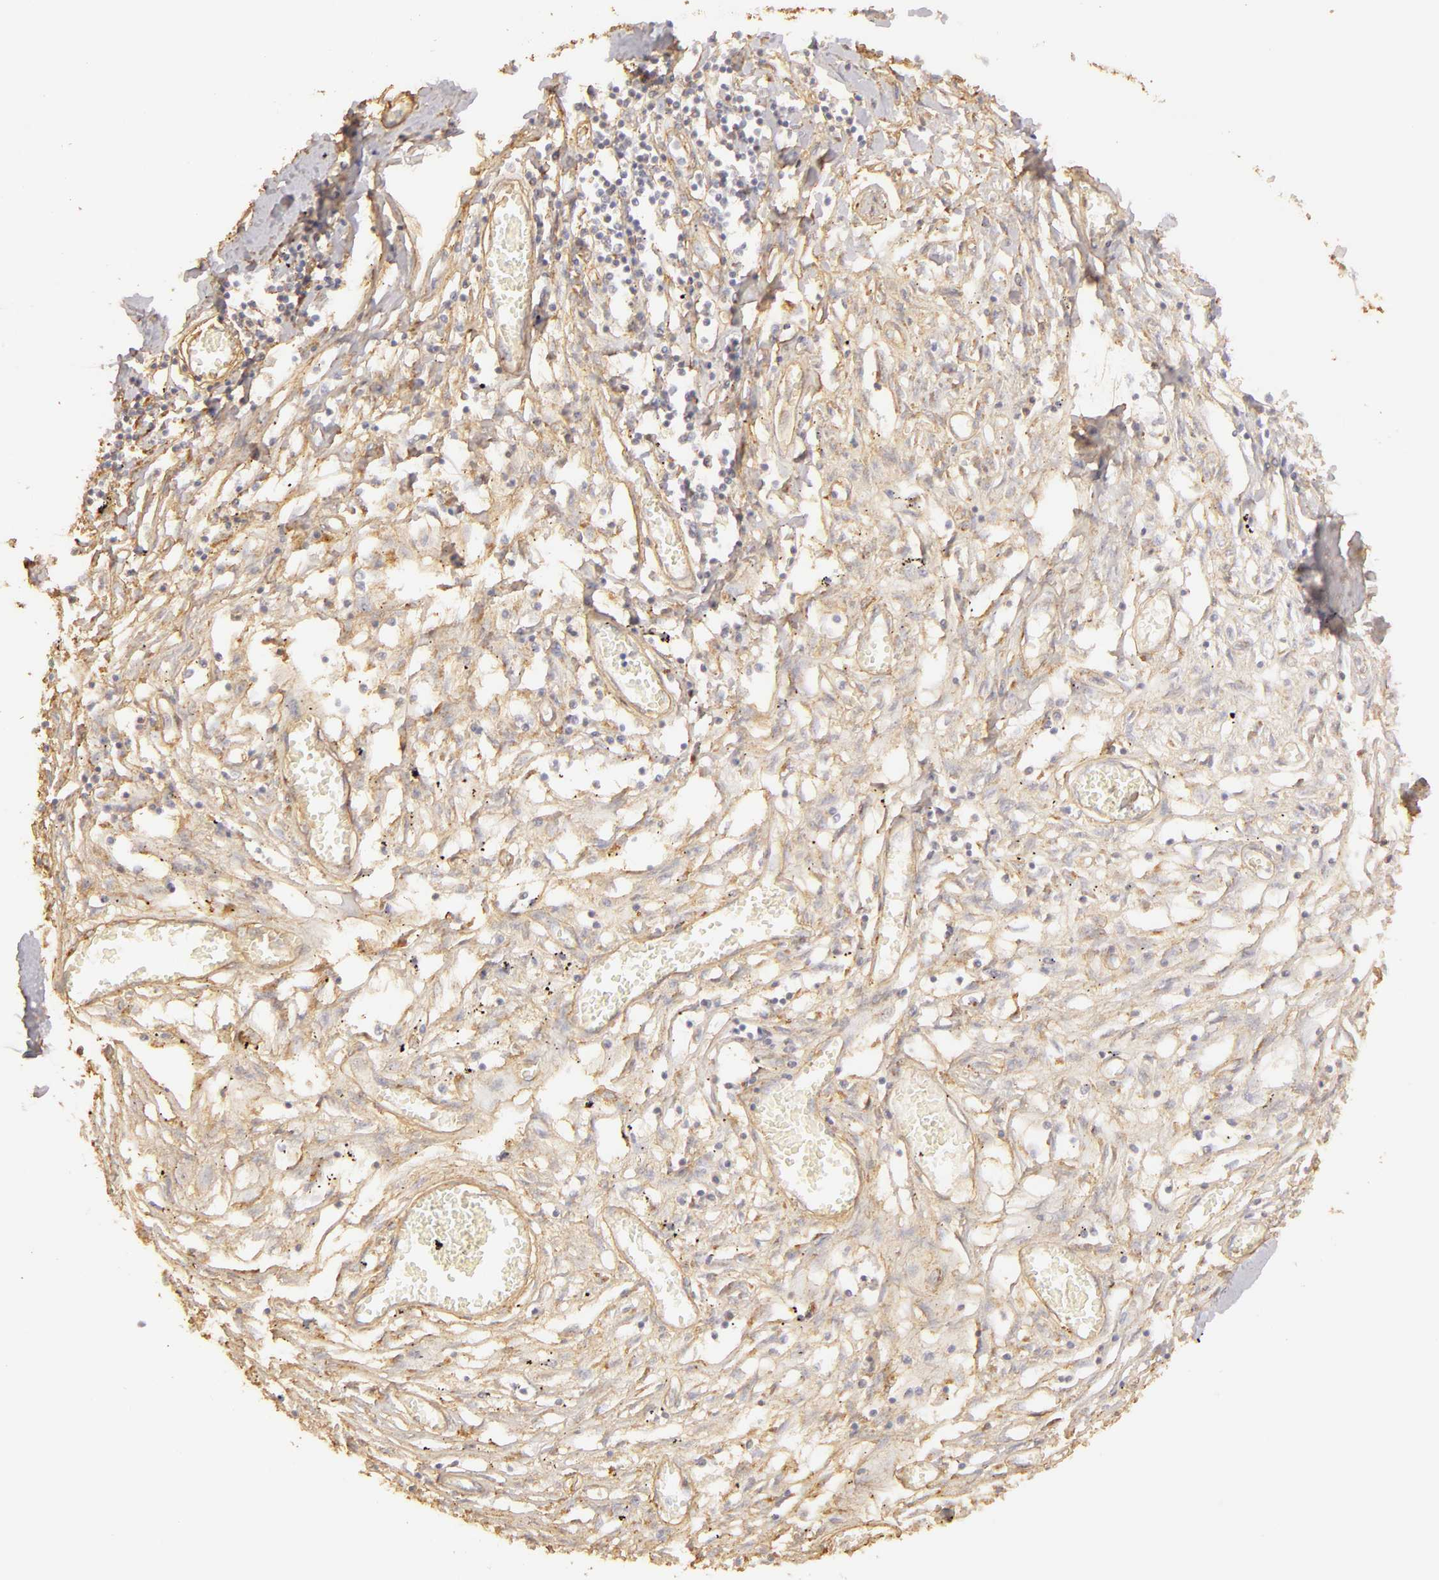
{"staining": {"intensity": "moderate", "quantity": ">75%", "location": "cytoplasmic/membranous"}, "tissue": "adipose tissue", "cell_type": "Adipocytes", "image_type": "normal", "snomed": [{"axis": "morphology", "description": "Normal tissue, NOS"}, {"axis": "morphology", "description": "Sarcoma, NOS"}, {"axis": "topography", "description": "Skin"}, {"axis": "topography", "description": "Soft tissue"}], "caption": "Adipose tissue stained for a protein exhibits moderate cytoplasmic/membranous positivity in adipocytes. The protein of interest is shown in brown color, while the nuclei are stained blue.", "gene": "COL4A1", "patient": {"sex": "female", "age": 51}}